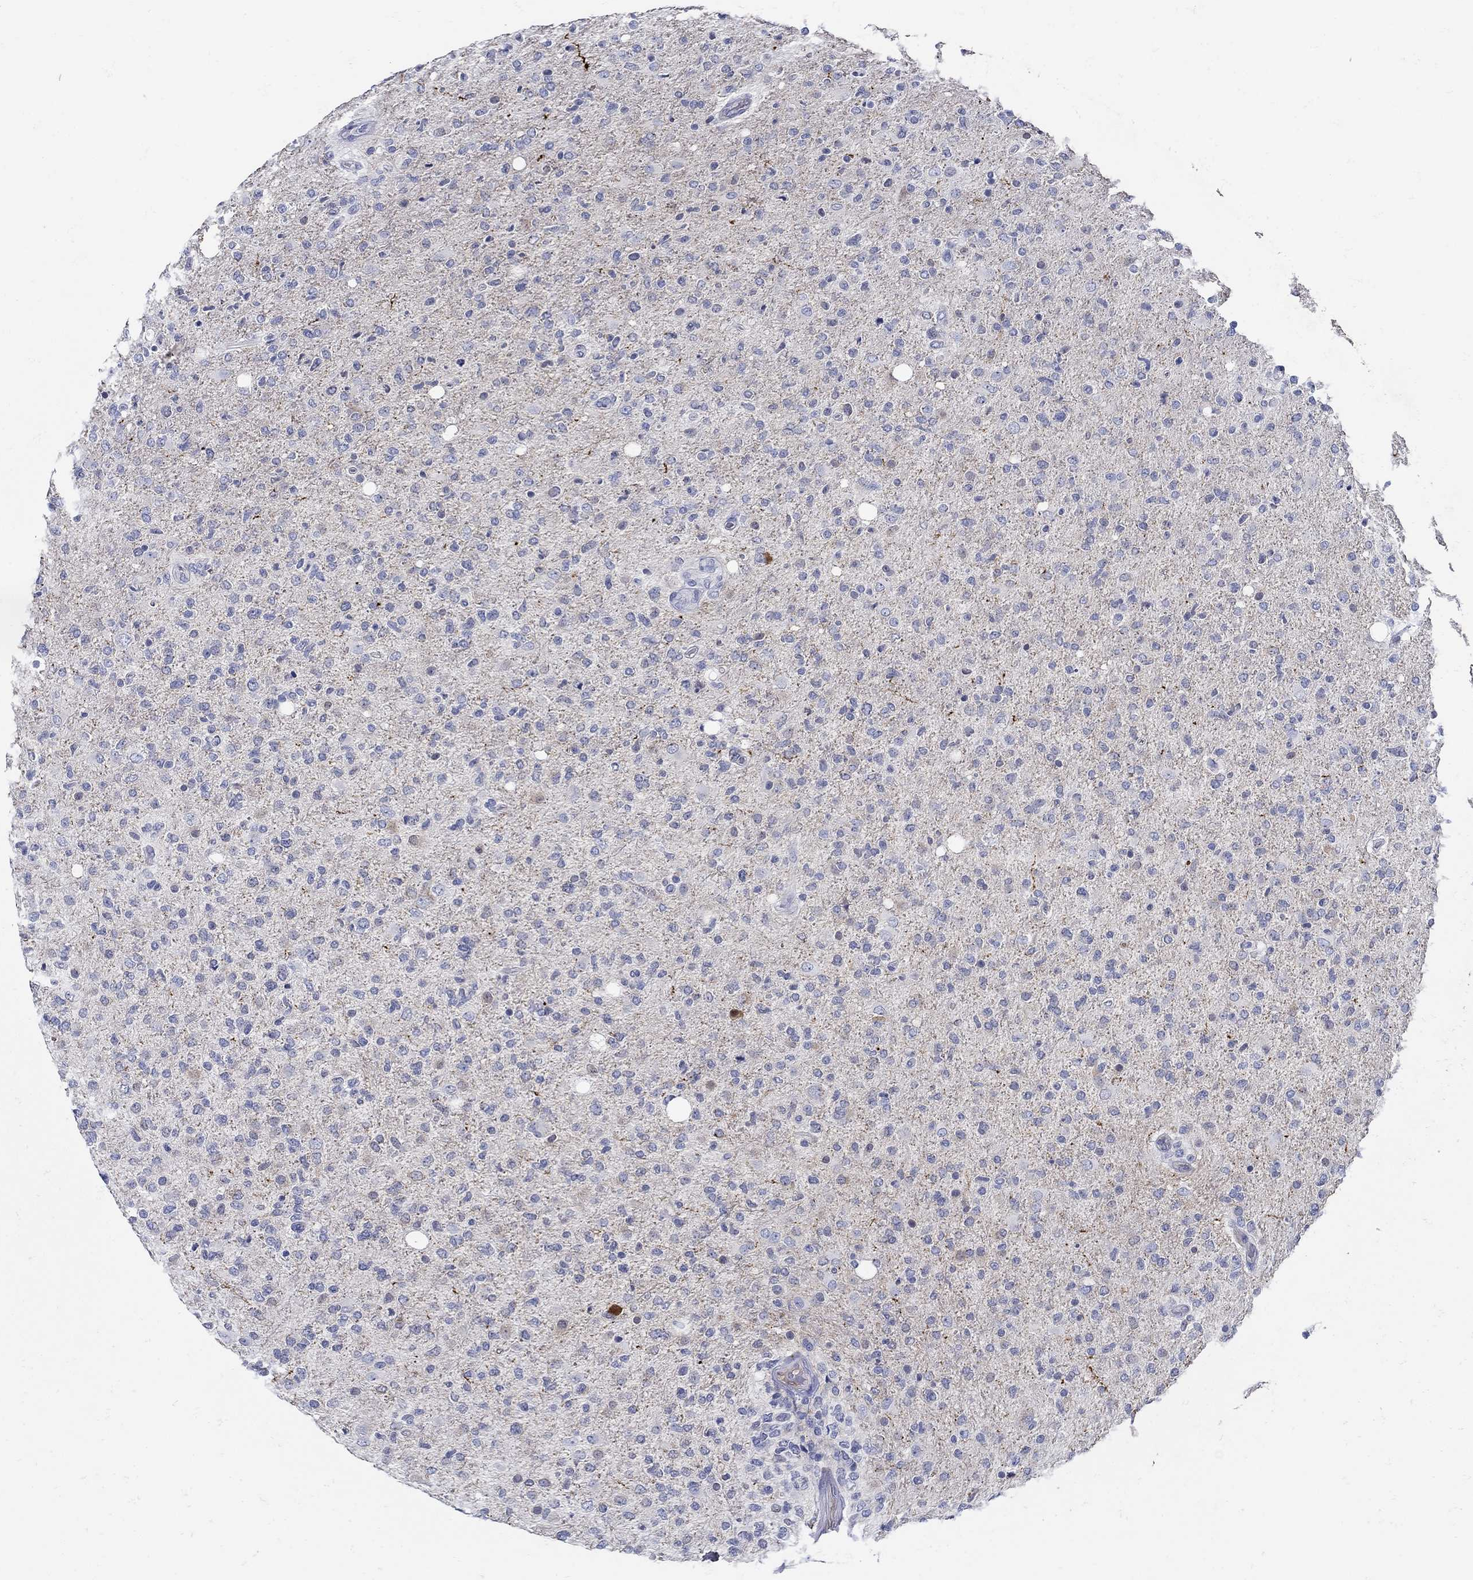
{"staining": {"intensity": "moderate", "quantity": "<25%", "location": "cytoplasmic/membranous"}, "tissue": "glioma", "cell_type": "Tumor cells", "image_type": "cancer", "snomed": [{"axis": "morphology", "description": "Glioma, malignant, High grade"}, {"axis": "topography", "description": "Cerebral cortex"}], "caption": "Glioma stained for a protein shows moderate cytoplasmic/membranous positivity in tumor cells.", "gene": "NOS1", "patient": {"sex": "male", "age": 70}}